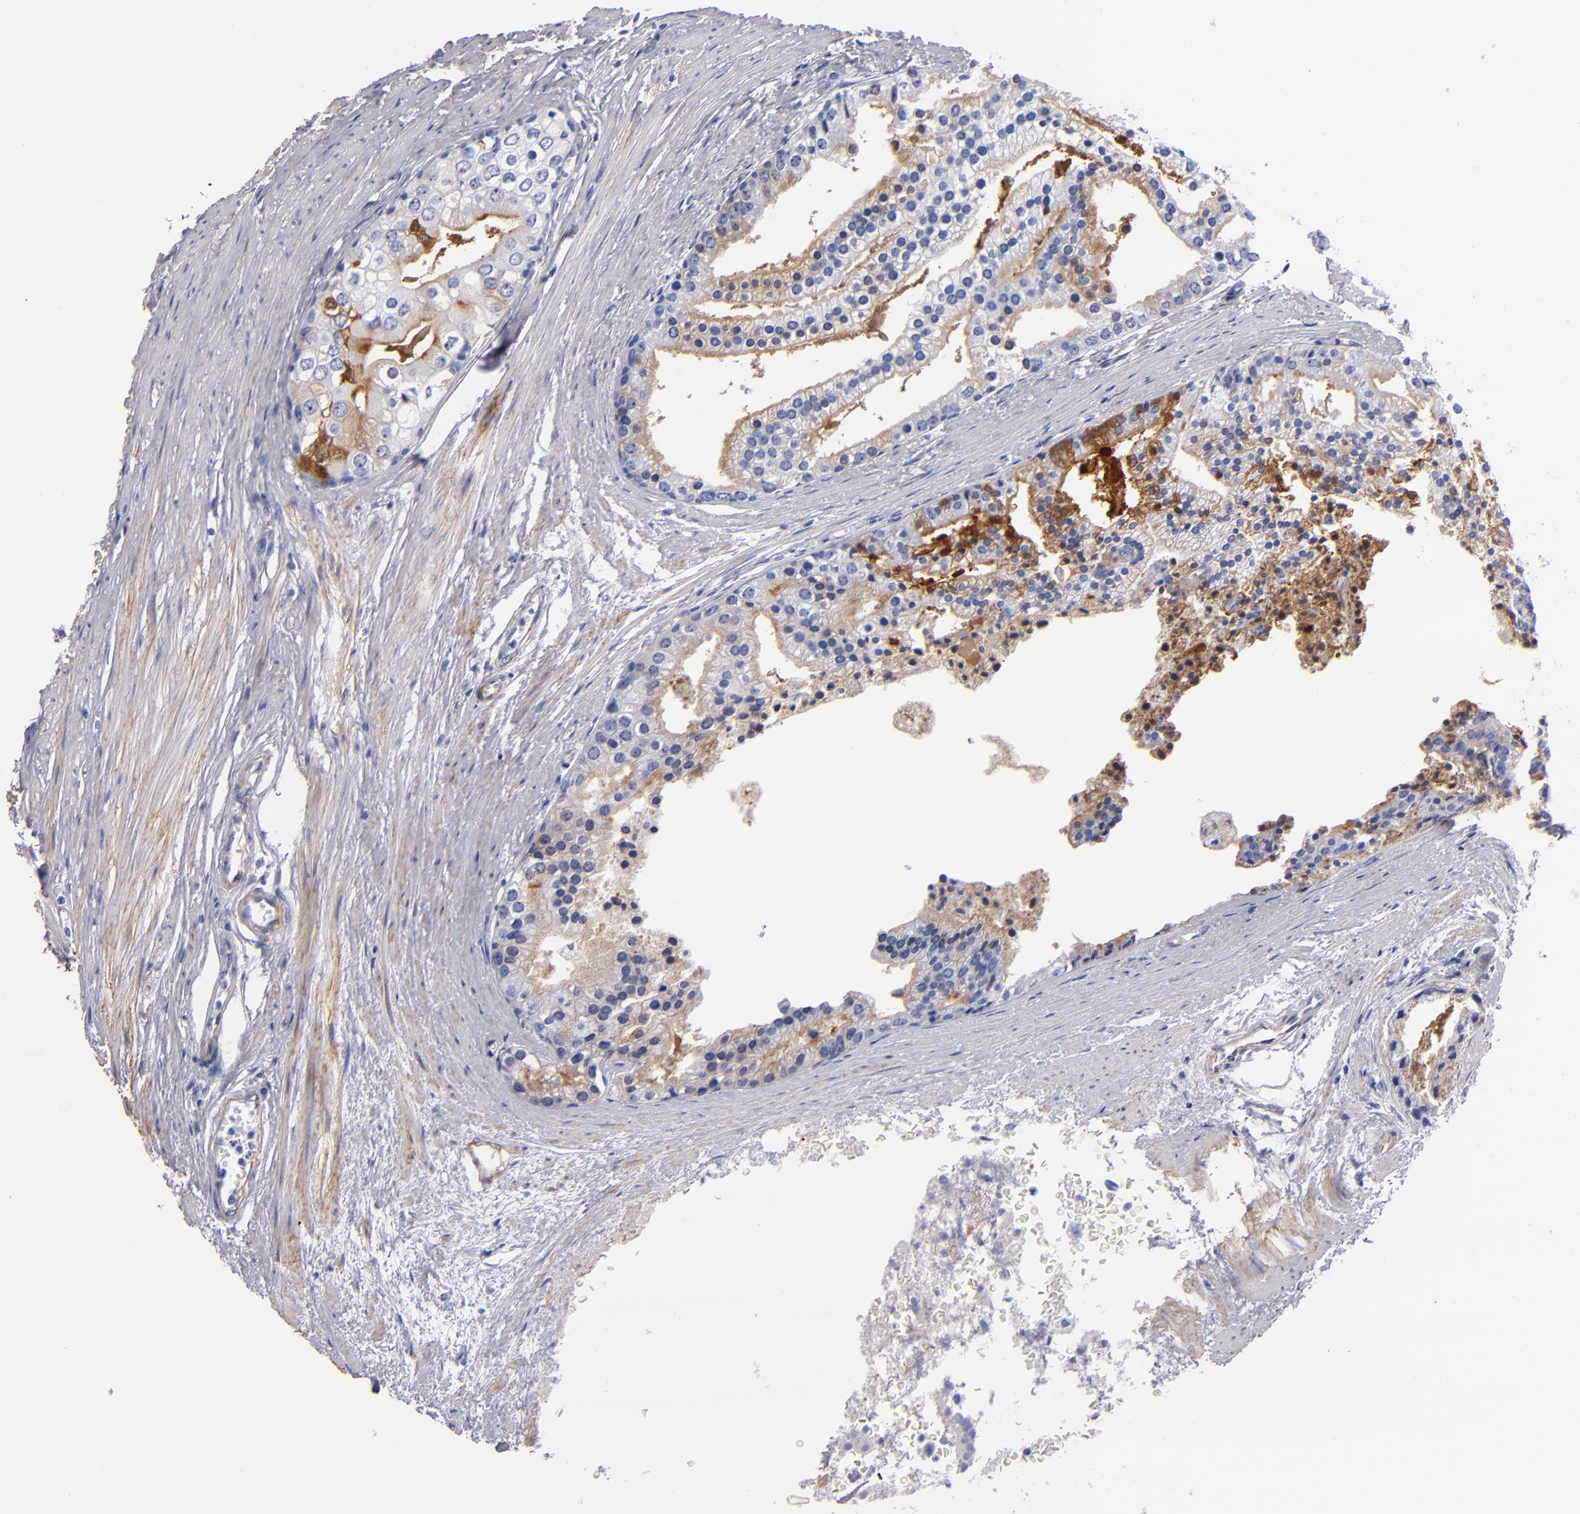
{"staining": {"intensity": "weak", "quantity": "<25%", "location": "cytoplasmic/membranous"}, "tissue": "prostate cancer", "cell_type": "Tumor cells", "image_type": "cancer", "snomed": [{"axis": "morphology", "description": "Adenocarcinoma, High grade"}, {"axis": "topography", "description": "Prostate"}], "caption": "An image of human prostate high-grade adenocarcinoma is negative for staining in tumor cells.", "gene": "LAMC1", "patient": {"sex": "male", "age": 56}}